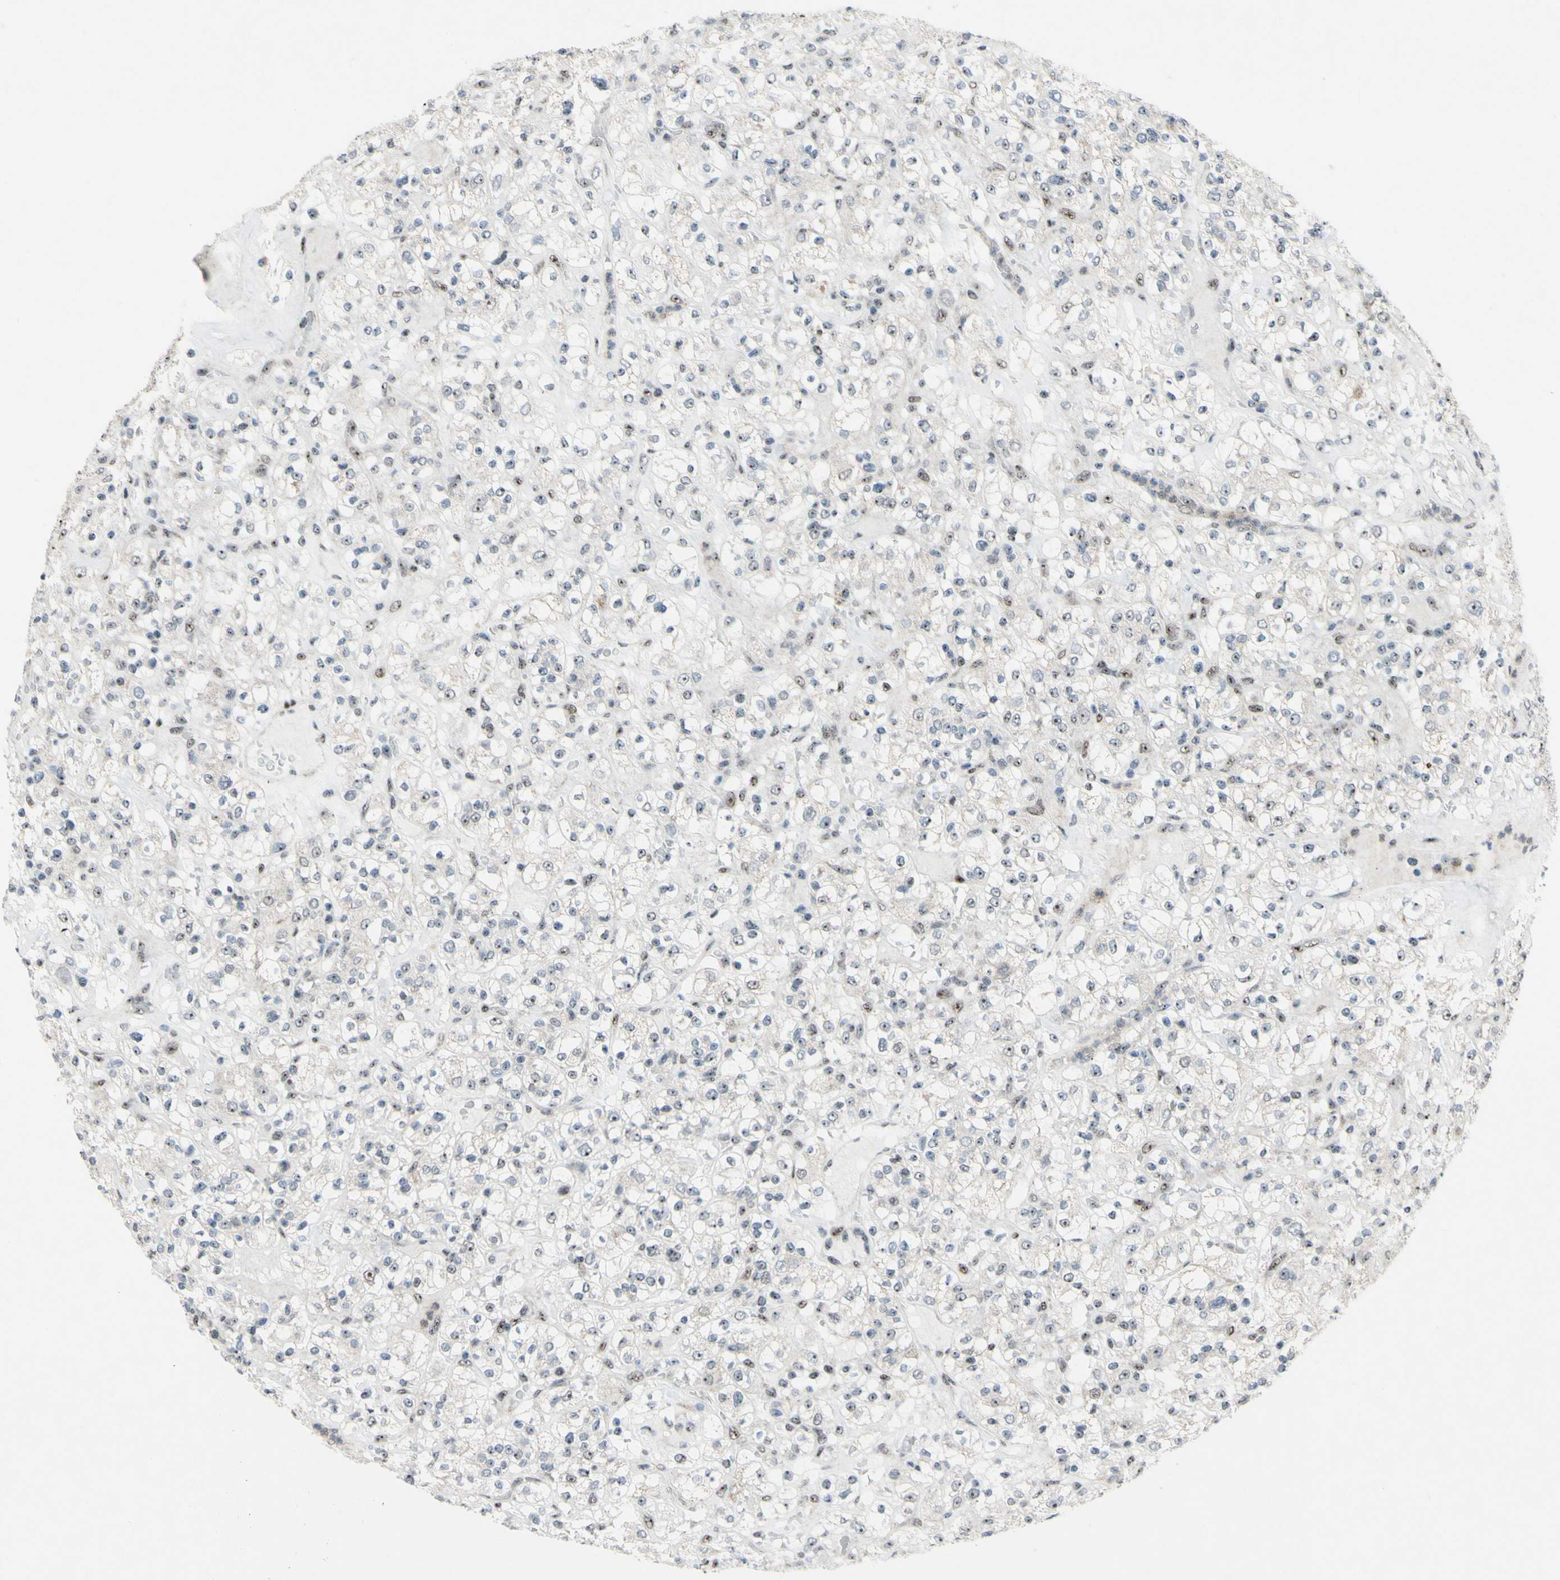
{"staining": {"intensity": "moderate", "quantity": "<25%", "location": "cytoplasmic/membranous"}, "tissue": "renal cancer", "cell_type": "Tumor cells", "image_type": "cancer", "snomed": [{"axis": "morphology", "description": "Normal tissue, NOS"}, {"axis": "morphology", "description": "Adenocarcinoma, NOS"}, {"axis": "topography", "description": "Kidney"}], "caption": "Tumor cells show low levels of moderate cytoplasmic/membranous positivity in approximately <25% of cells in human renal cancer.", "gene": "POLR1A", "patient": {"sex": "female", "age": 72}}